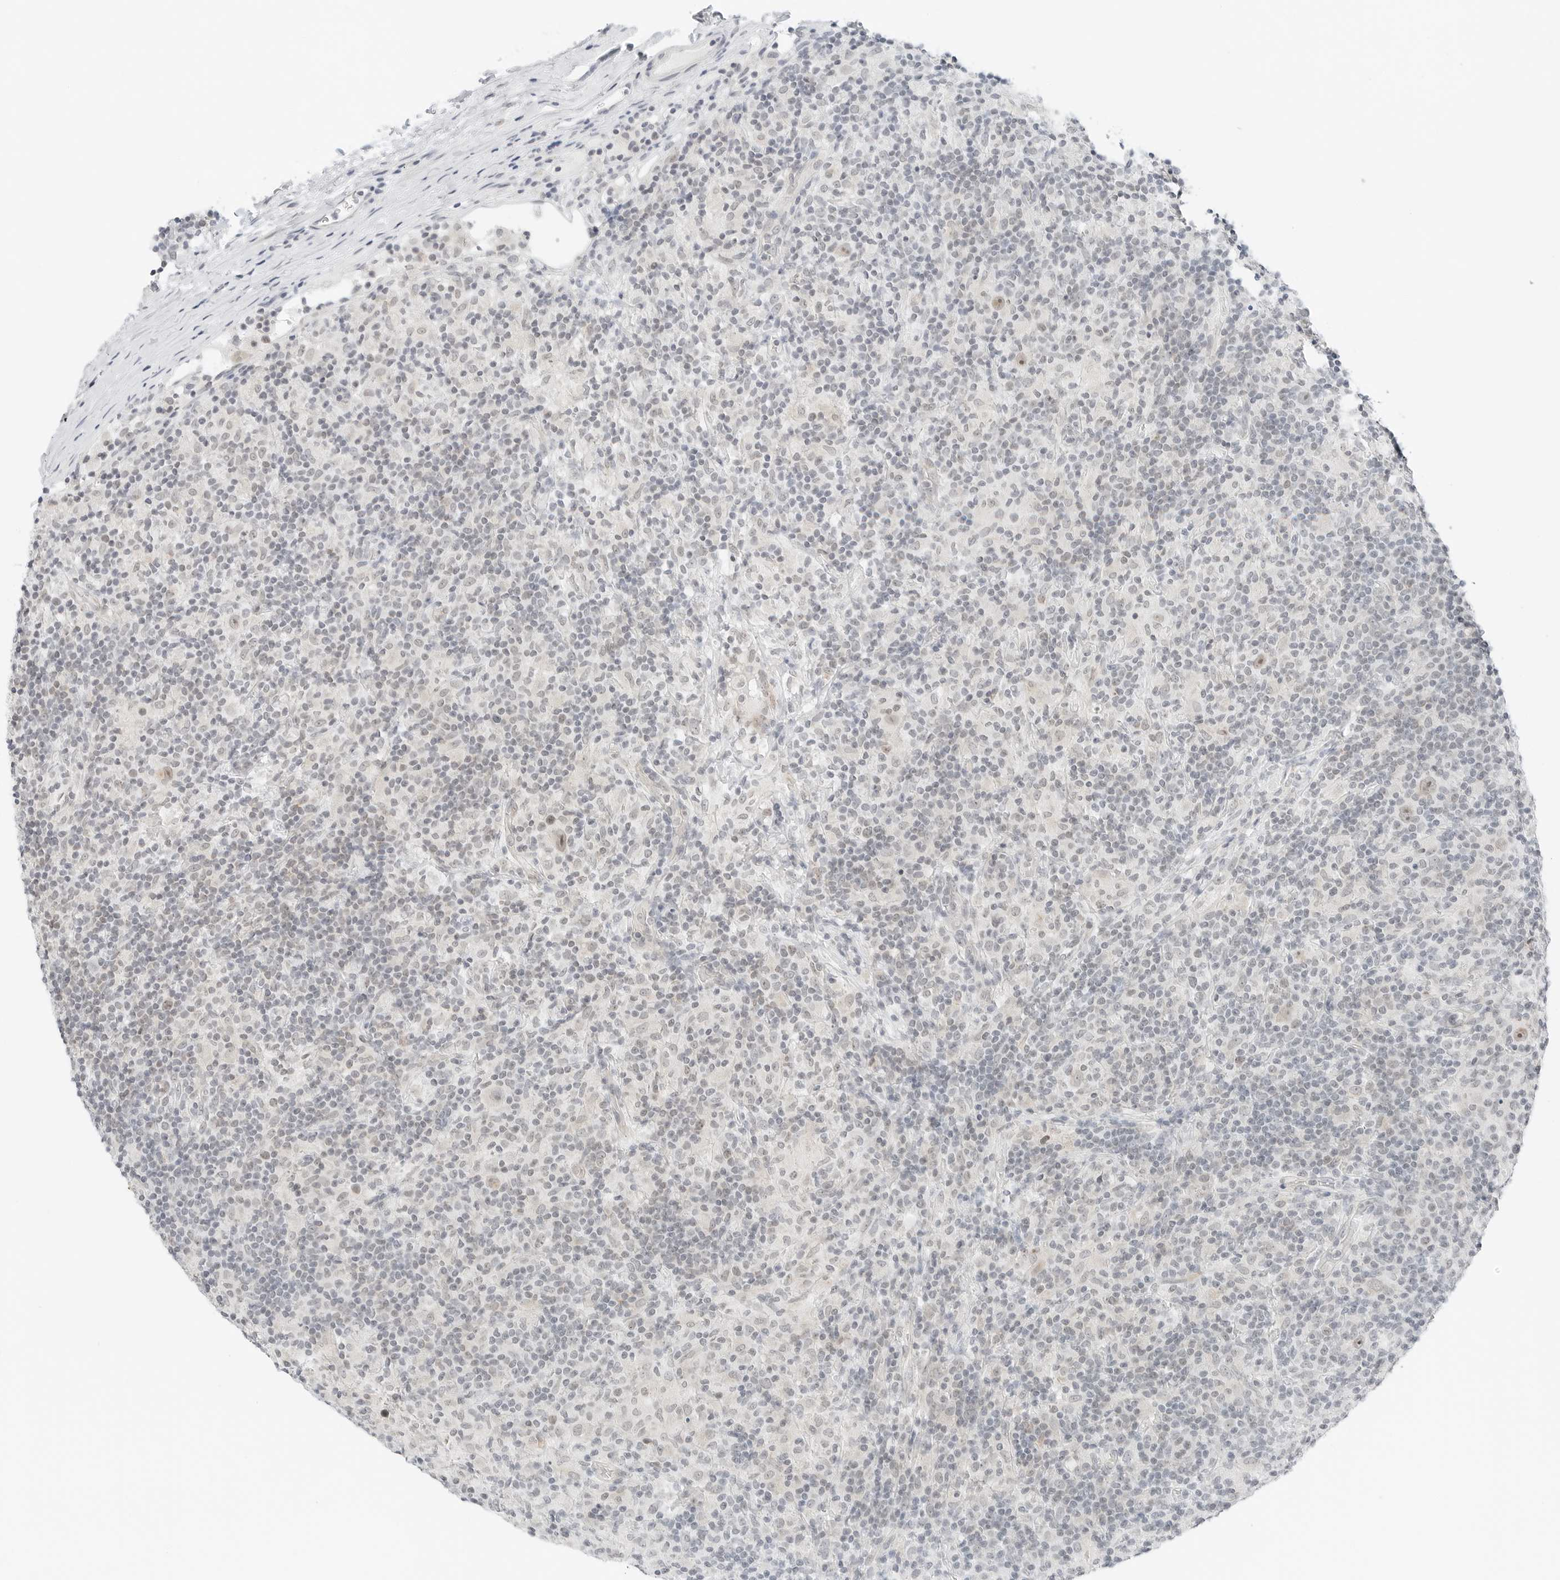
{"staining": {"intensity": "weak", "quantity": "25%-75%", "location": "nuclear"}, "tissue": "lymphoma", "cell_type": "Tumor cells", "image_type": "cancer", "snomed": [{"axis": "morphology", "description": "Hodgkin's disease, NOS"}, {"axis": "topography", "description": "Lymph node"}], "caption": "Weak nuclear staining for a protein is seen in about 25%-75% of tumor cells of lymphoma using immunohistochemistry.", "gene": "CCSAP", "patient": {"sex": "male", "age": 70}}